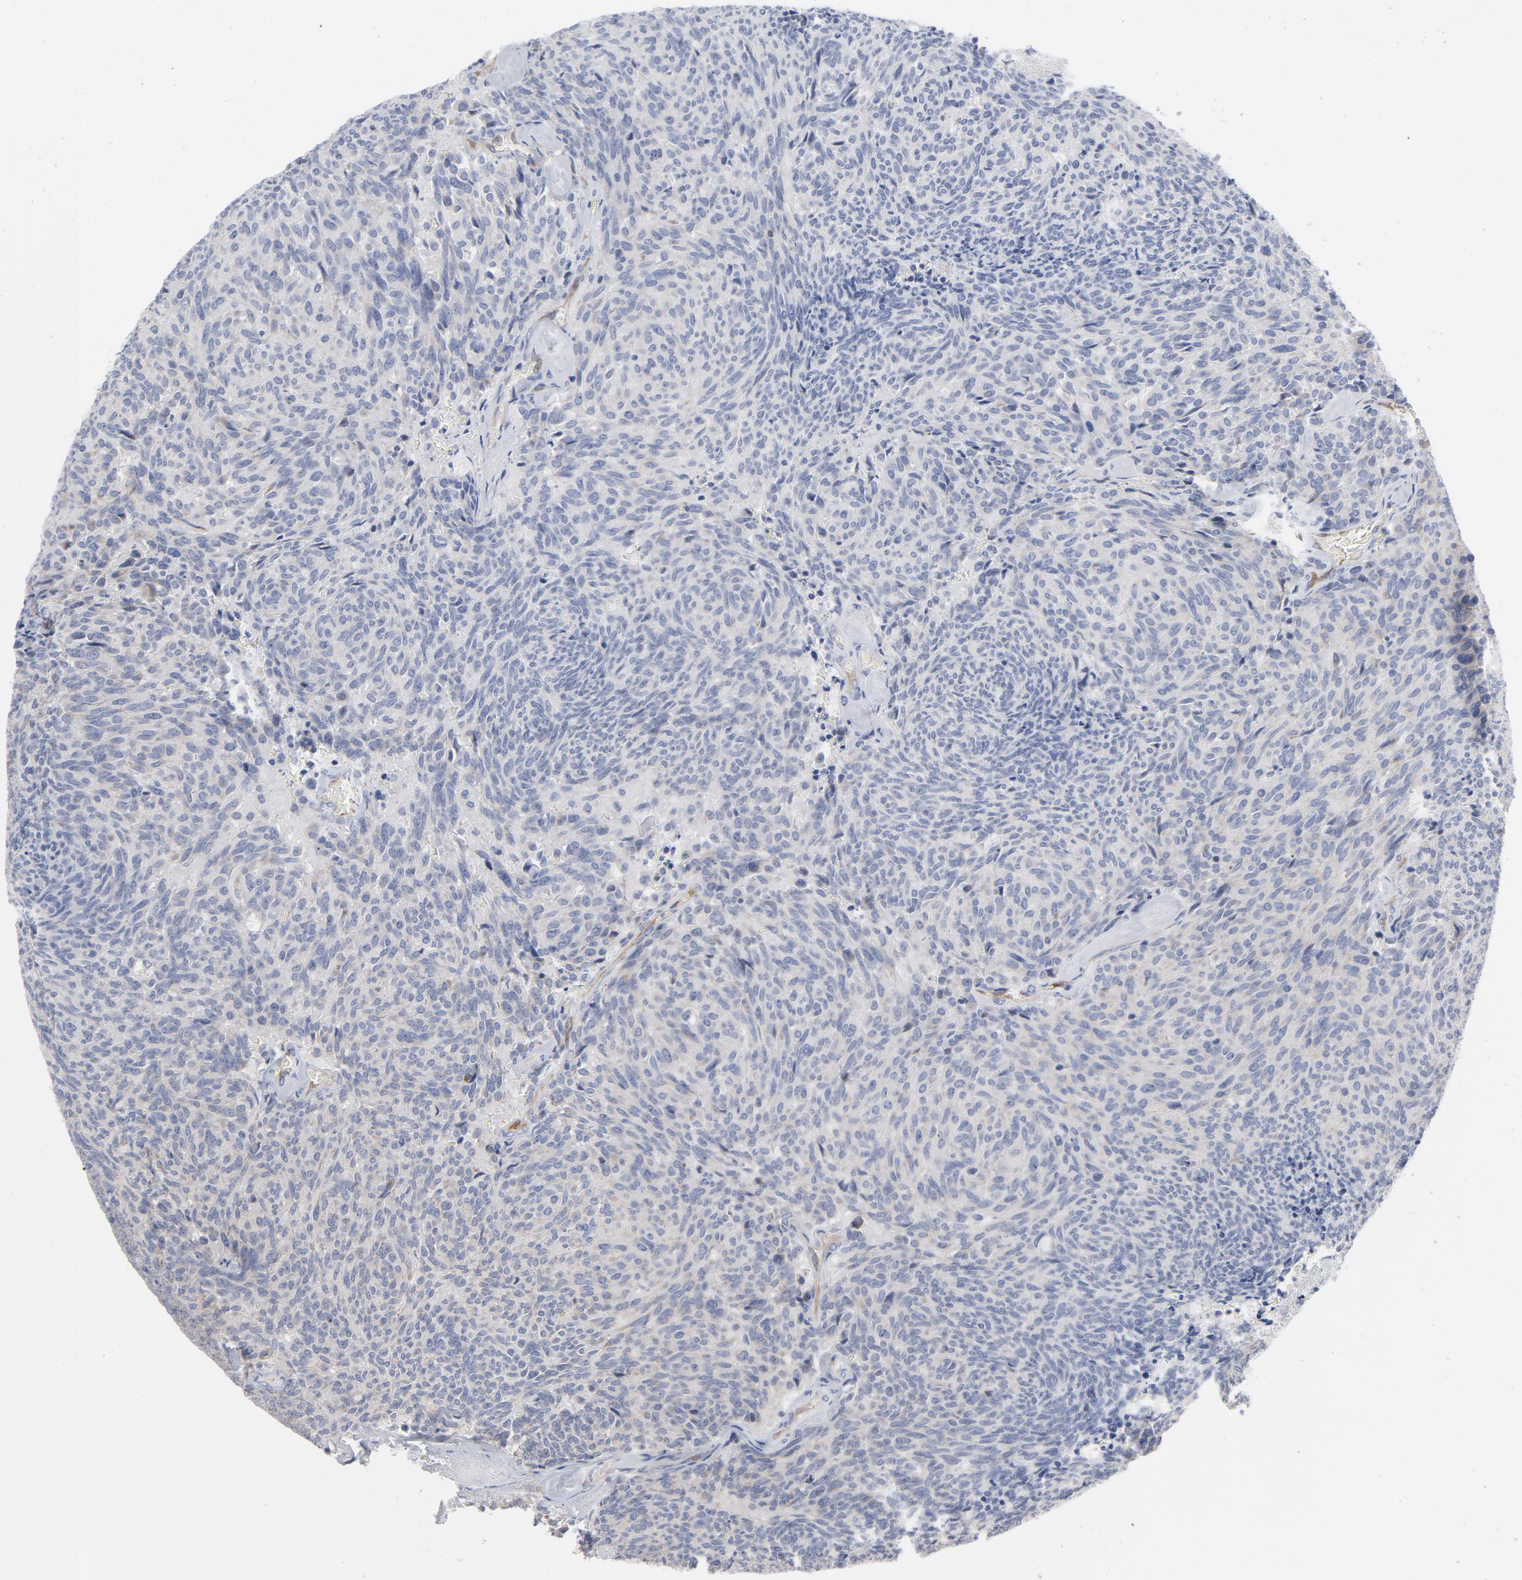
{"staining": {"intensity": "negative", "quantity": "none", "location": "none"}, "tissue": "carcinoid", "cell_type": "Tumor cells", "image_type": "cancer", "snomed": [{"axis": "morphology", "description": "Carcinoid, malignant, NOS"}, {"axis": "topography", "description": "Pancreas"}], "caption": "High power microscopy histopathology image of an immunohistochemistry histopathology image of malignant carcinoid, revealing no significant positivity in tumor cells. Brightfield microscopy of IHC stained with DAB (3,3'-diaminobenzidine) (brown) and hematoxylin (blue), captured at high magnification.", "gene": "OXA1L", "patient": {"sex": "female", "age": 54}}